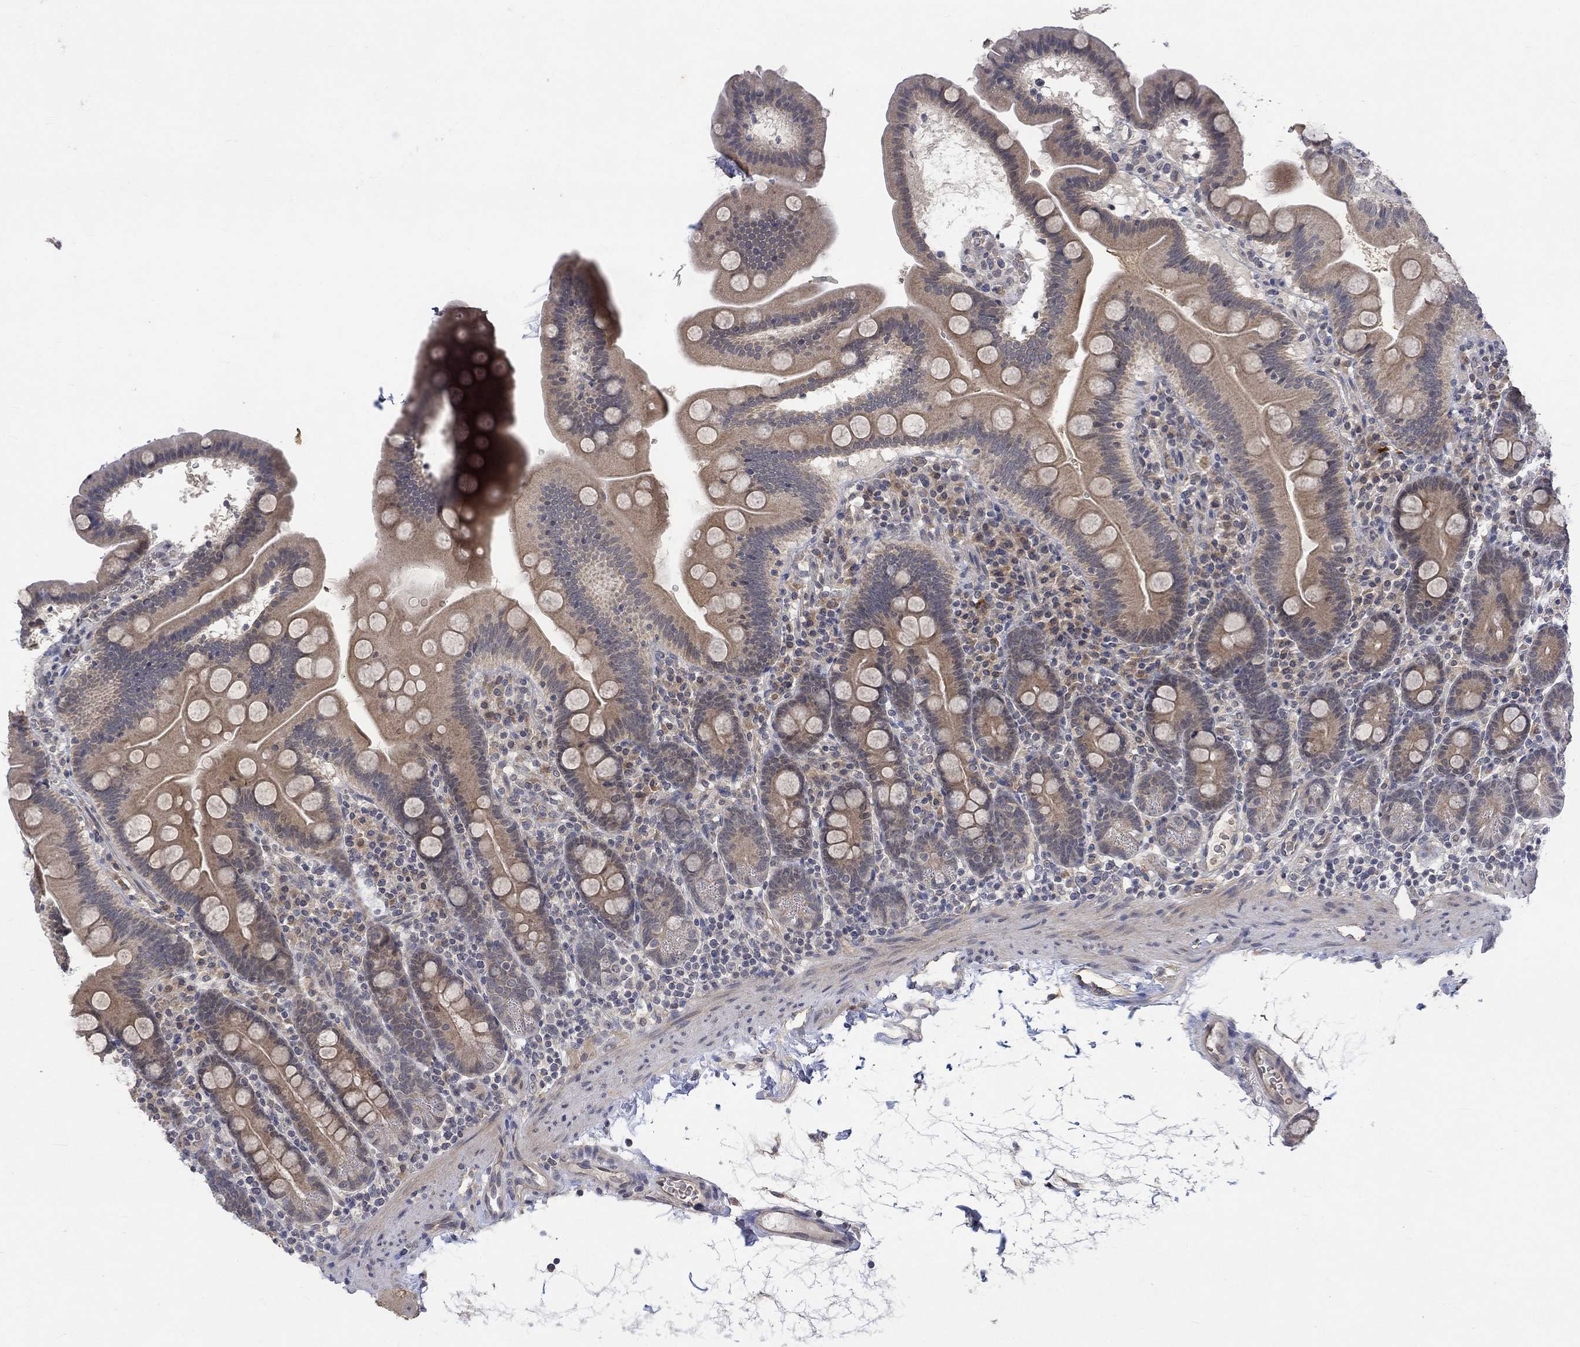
{"staining": {"intensity": "weak", "quantity": ">75%", "location": "cytoplasmic/membranous"}, "tissue": "duodenum", "cell_type": "Glandular cells", "image_type": "normal", "snomed": [{"axis": "morphology", "description": "Normal tissue, NOS"}, {"axis": "topography", "description": "Duodenum"}], "caption": "Benign duodenum shows weak cytoplasmic/membranous positivity in about >75% of glandular cells (Brightfield microscopy of DAB IHC at high magnification)..", "gene": "GRIN2D", "patient": {"sex": "male", "age": 59}}